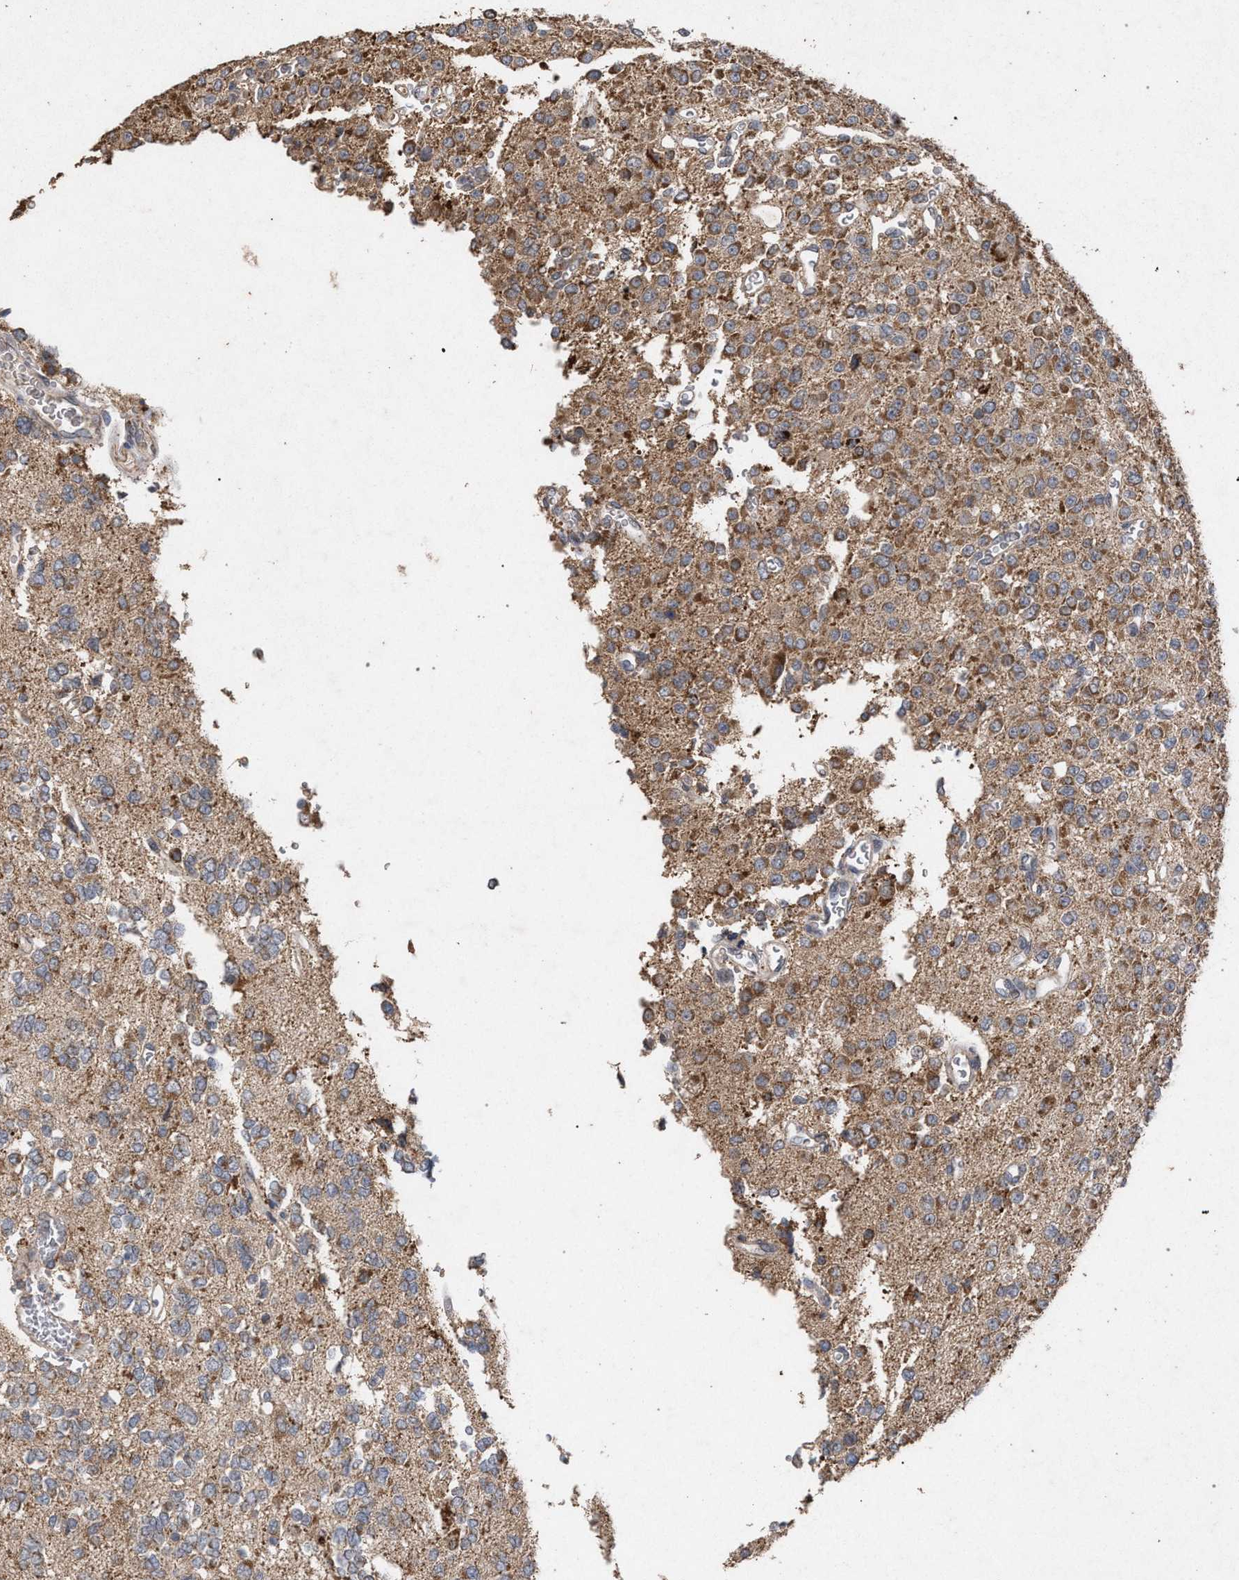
{"staining": {"intensity": "moderate", "quantity": "25%-75%", "location": "cytoplasmic/membranous"}, "tissue": "glioma", "cell_type": "Tumor cells", "image_type": "cancer", "snomed": [{"axis": "morphology", "description": "Glioma, malignant, Low grade"}, {"axis": "topography", "description": "Brain"}], "caption": "Immunohistochemistry (IHC) of human malignant glioma (low-grade) displays medium levels of moderate cytoplasmic/membranous staining in approximately 25%-75% of tumor cells. Using DAB (brown) and hematoxylin (blue) stains, captured at high magnification using brightfield microscopy.", "gene": "PKD2L1", "patient": {"sex": "male", "age": 38}}